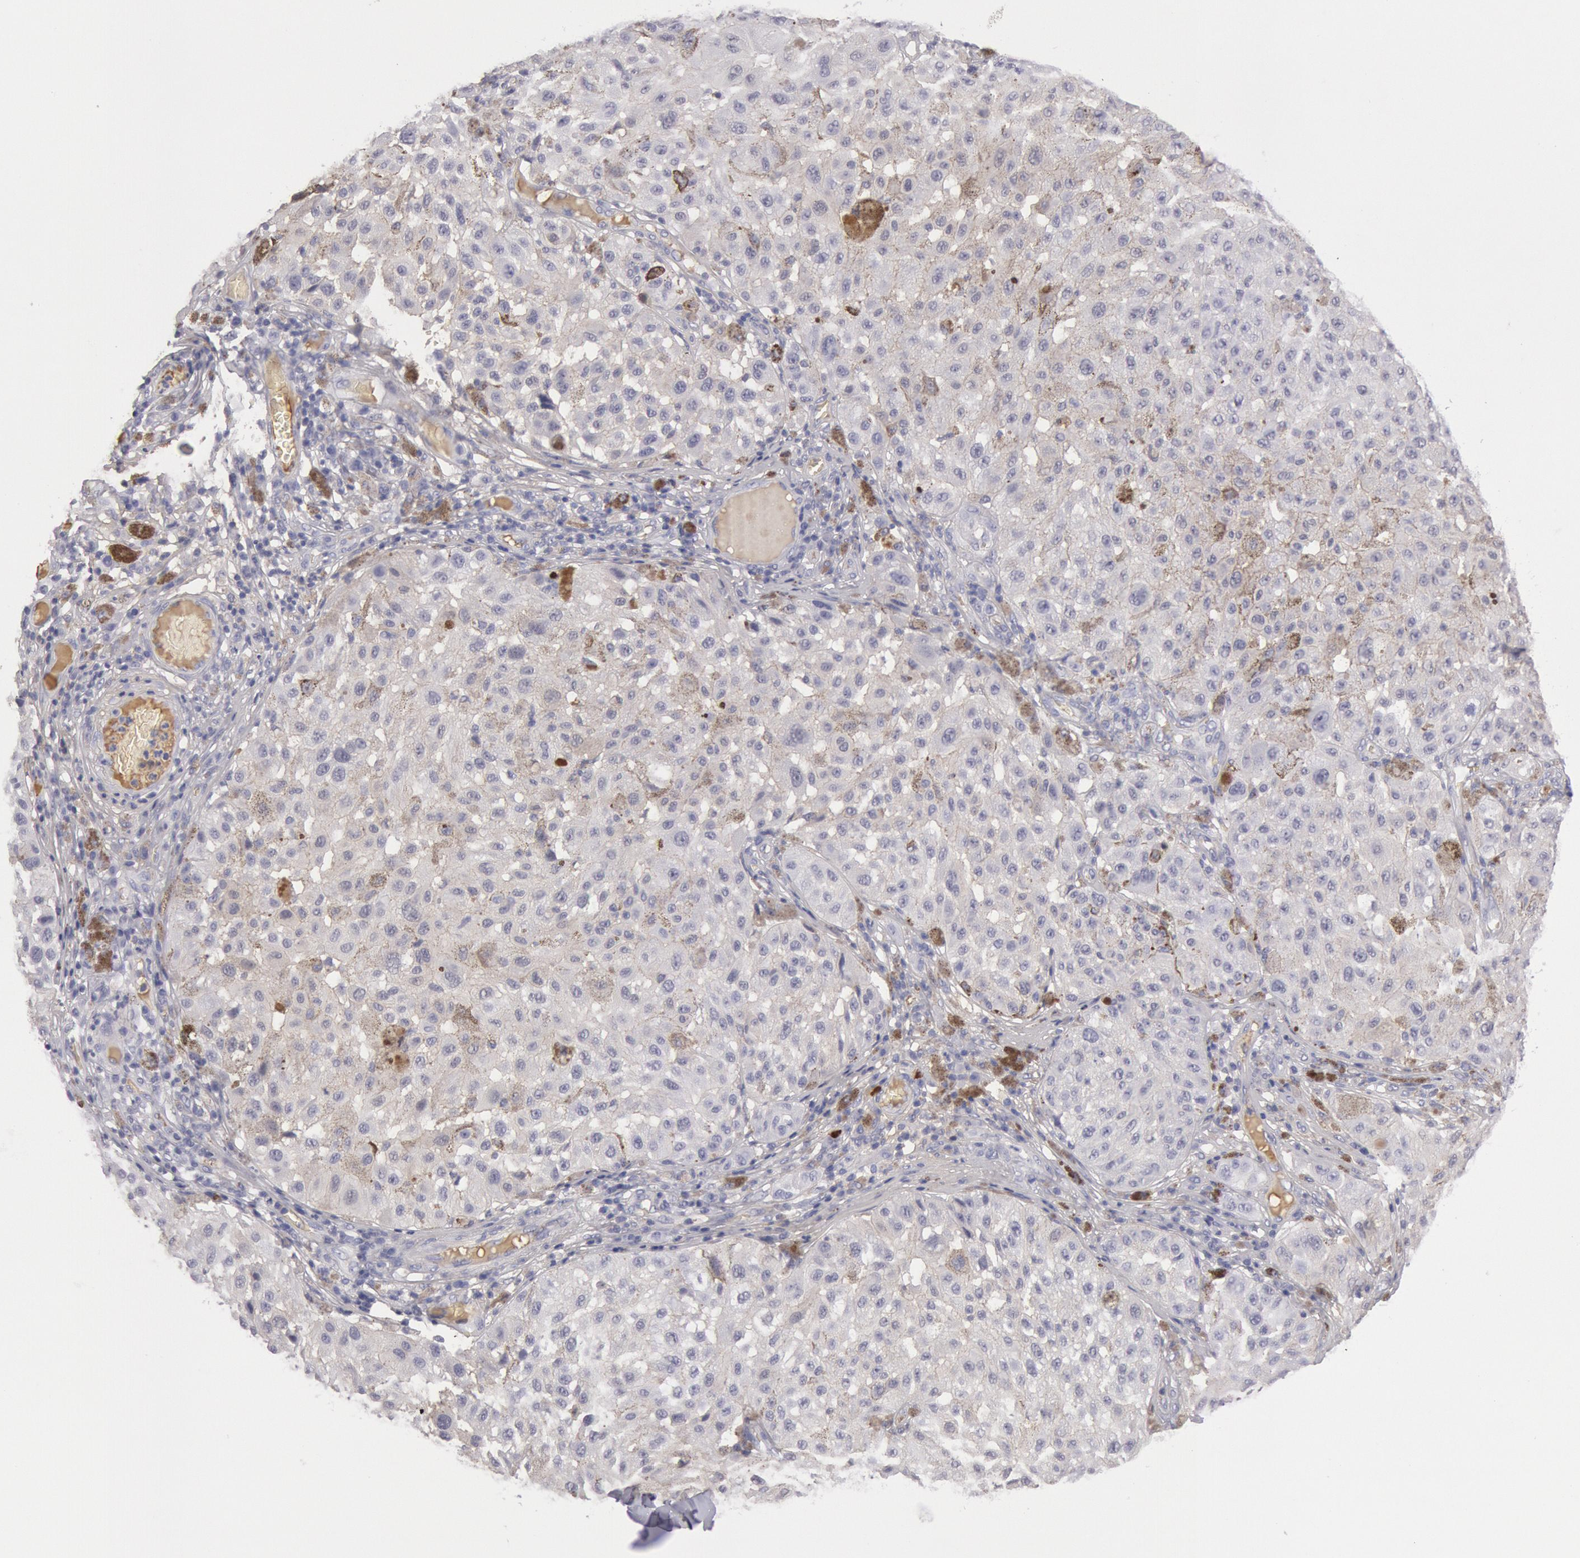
{"staining": {"intensity": "negative", "quantity": "none", "location": "none"}, "tissue": "melanoma", "cell_type": "Tumor cells", "image_type": "cancer", "snomed": [{"axis": "morphology", "description": "Malignant melanoma, NOS"}, {"axis": "topography", "description": "Skin"}], "caption": "DAB (3,3'-diaminobenzidine) immunohistochemical staining of human malignant melanoma displays no significant expression in tumor cells. (IHC, brightfield microscopy, high magnification).", "gene": "IGHA1", "patient": {"sex": "female", "age": 64}}